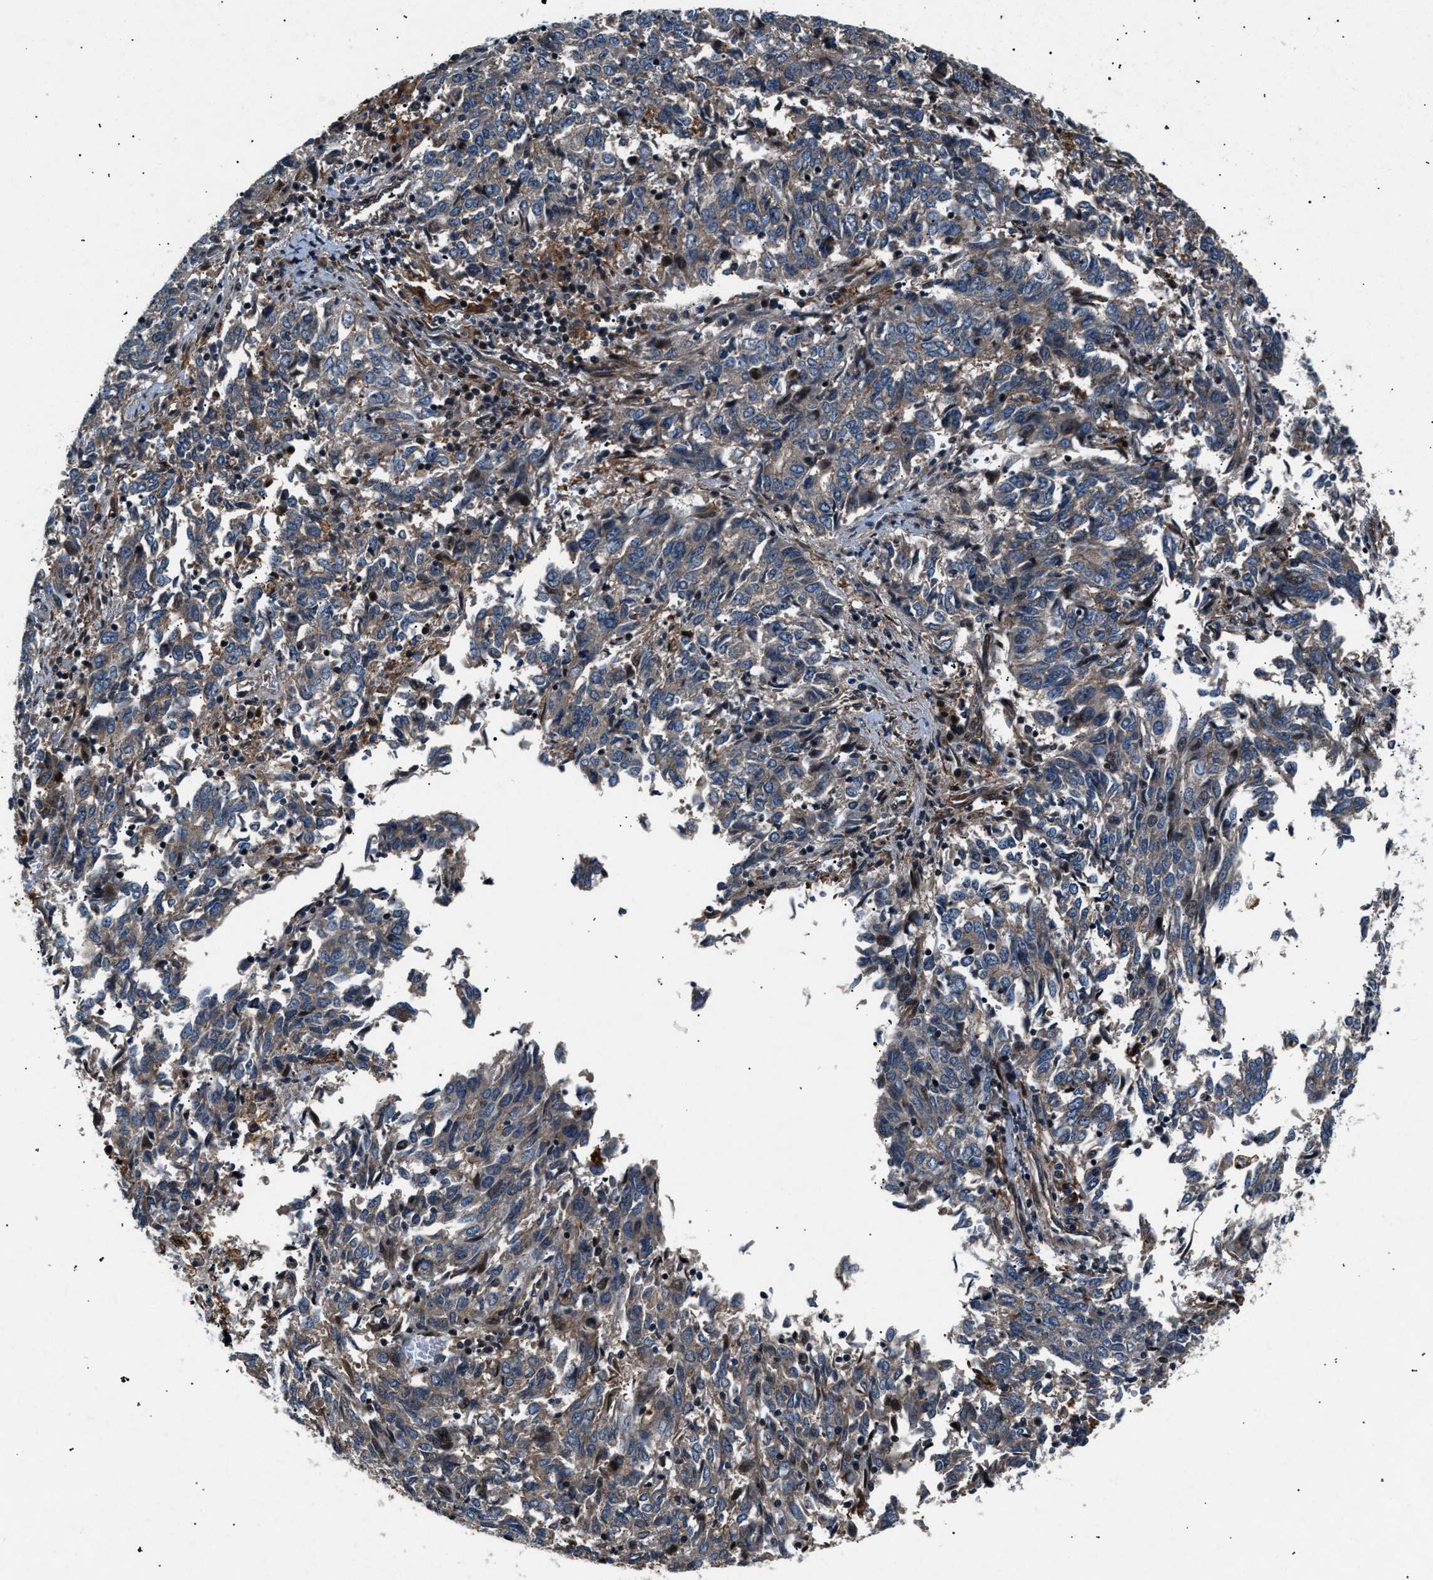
{"staining": {"intensity": "weak", "quantity": "25%-75%", "location": "cytoplasmic/membranous"}, "tissue": "endometrial cancer", "cell_type": "Tumor cells", "image_type": "cancer", "snomed": [{"axis": "morphology", "description": "Adenocarcinoma, NOS"}, {"axis": "topography", "description": "Endometrium"}], "caption": "Endometrial cancer tissue exhibits weak cytoplasmic/membranous positivity in approximately 25%-75% of tumor cells (Brightfield microscopy of DAB IHC at high magnification).", "gene": "DYNC2I1", "patient": {"sex": "female", "age": 80}}